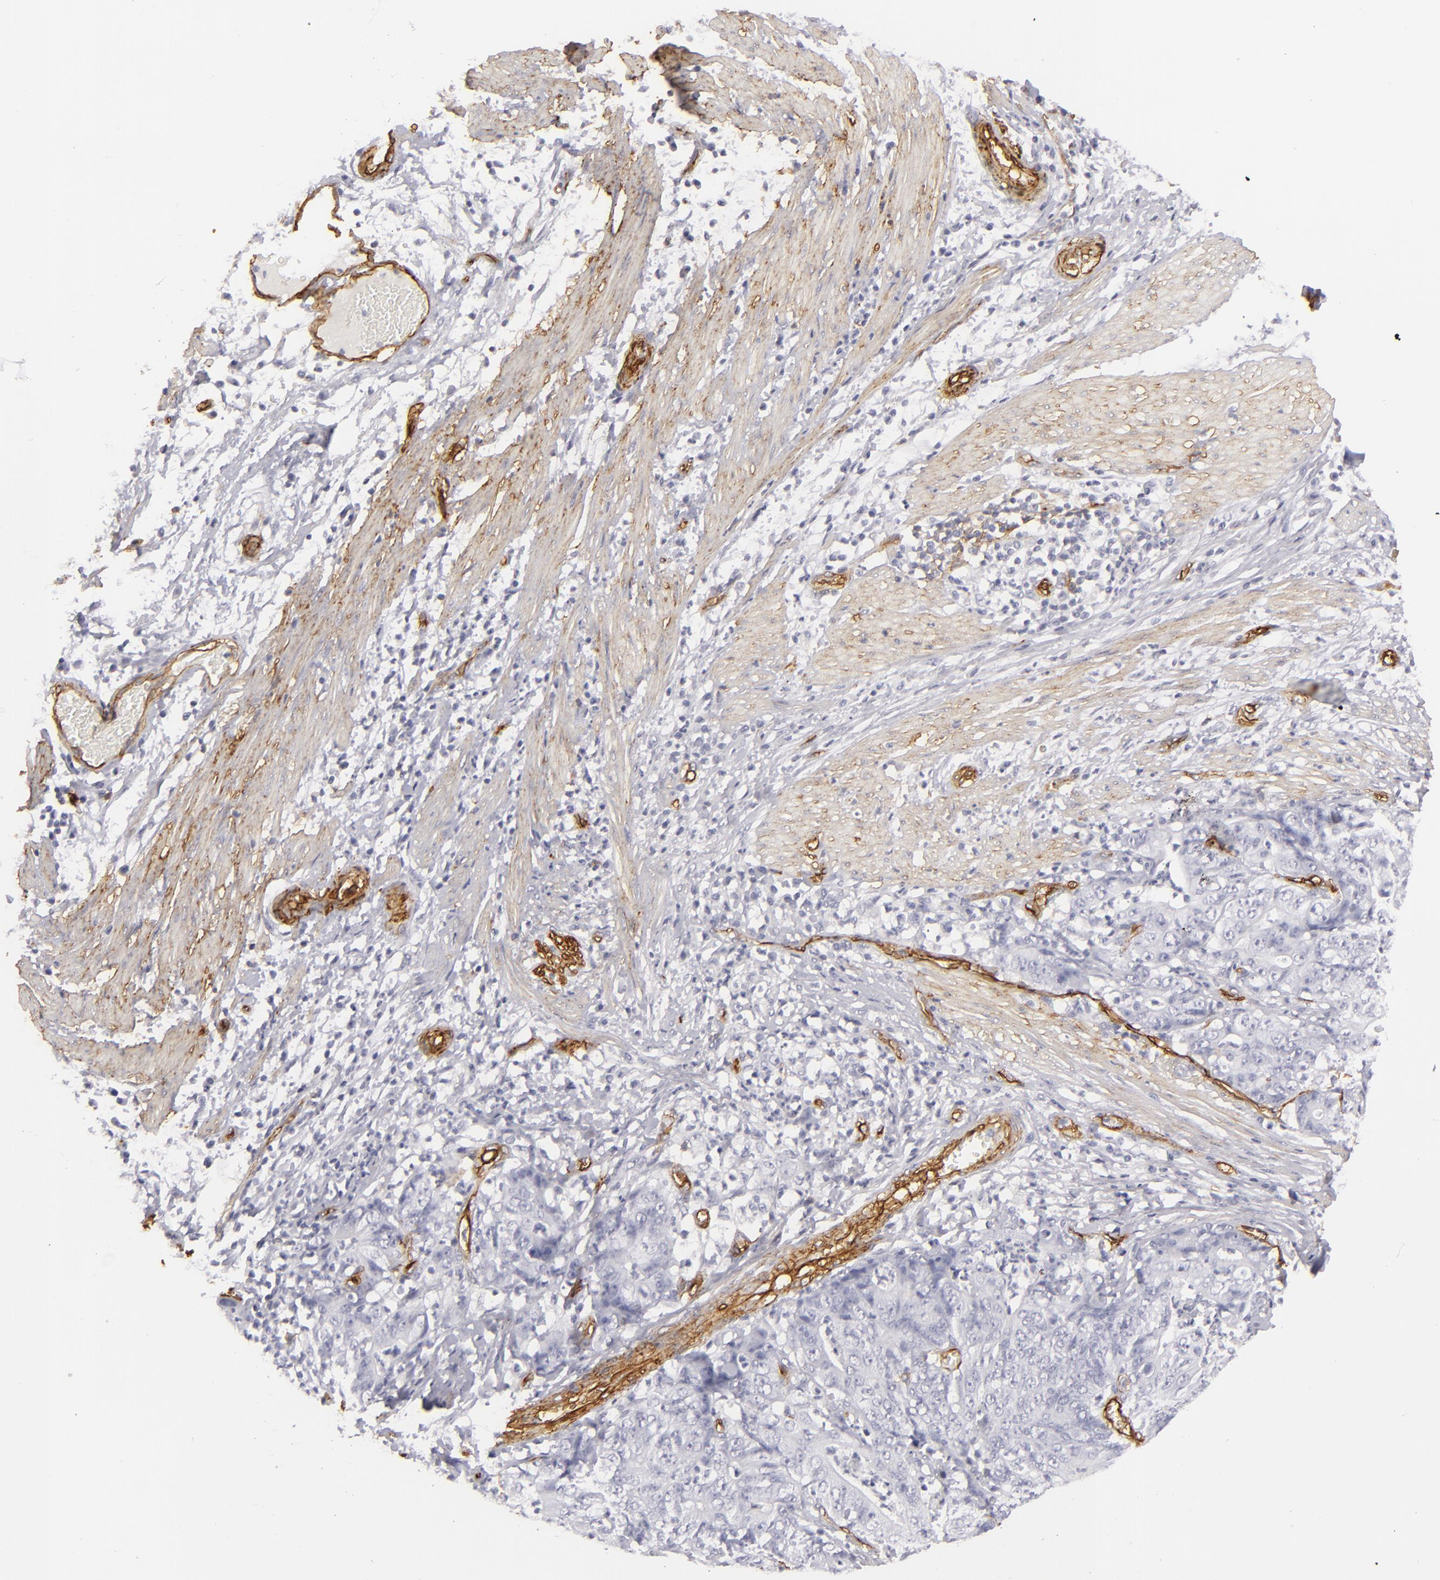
{"staining": {"intensity": "negative", "quantity": "none", "location": "none"}, "tissue": "stomach cancer", "cell_type": "Tumor cells", "image_type": "cancer", "snomed": [{"axis": "morphology", "description": "Adenocarcinoma, NOS"}, {"axis": "topography", "description": "Stomach, lower"}], "caption": "An image of human stomach cancer (adenocarcinoma) is negative for staining in tumor cells.", "gene": "MCAM", "patient": {"sex": "female", "age": 86}}